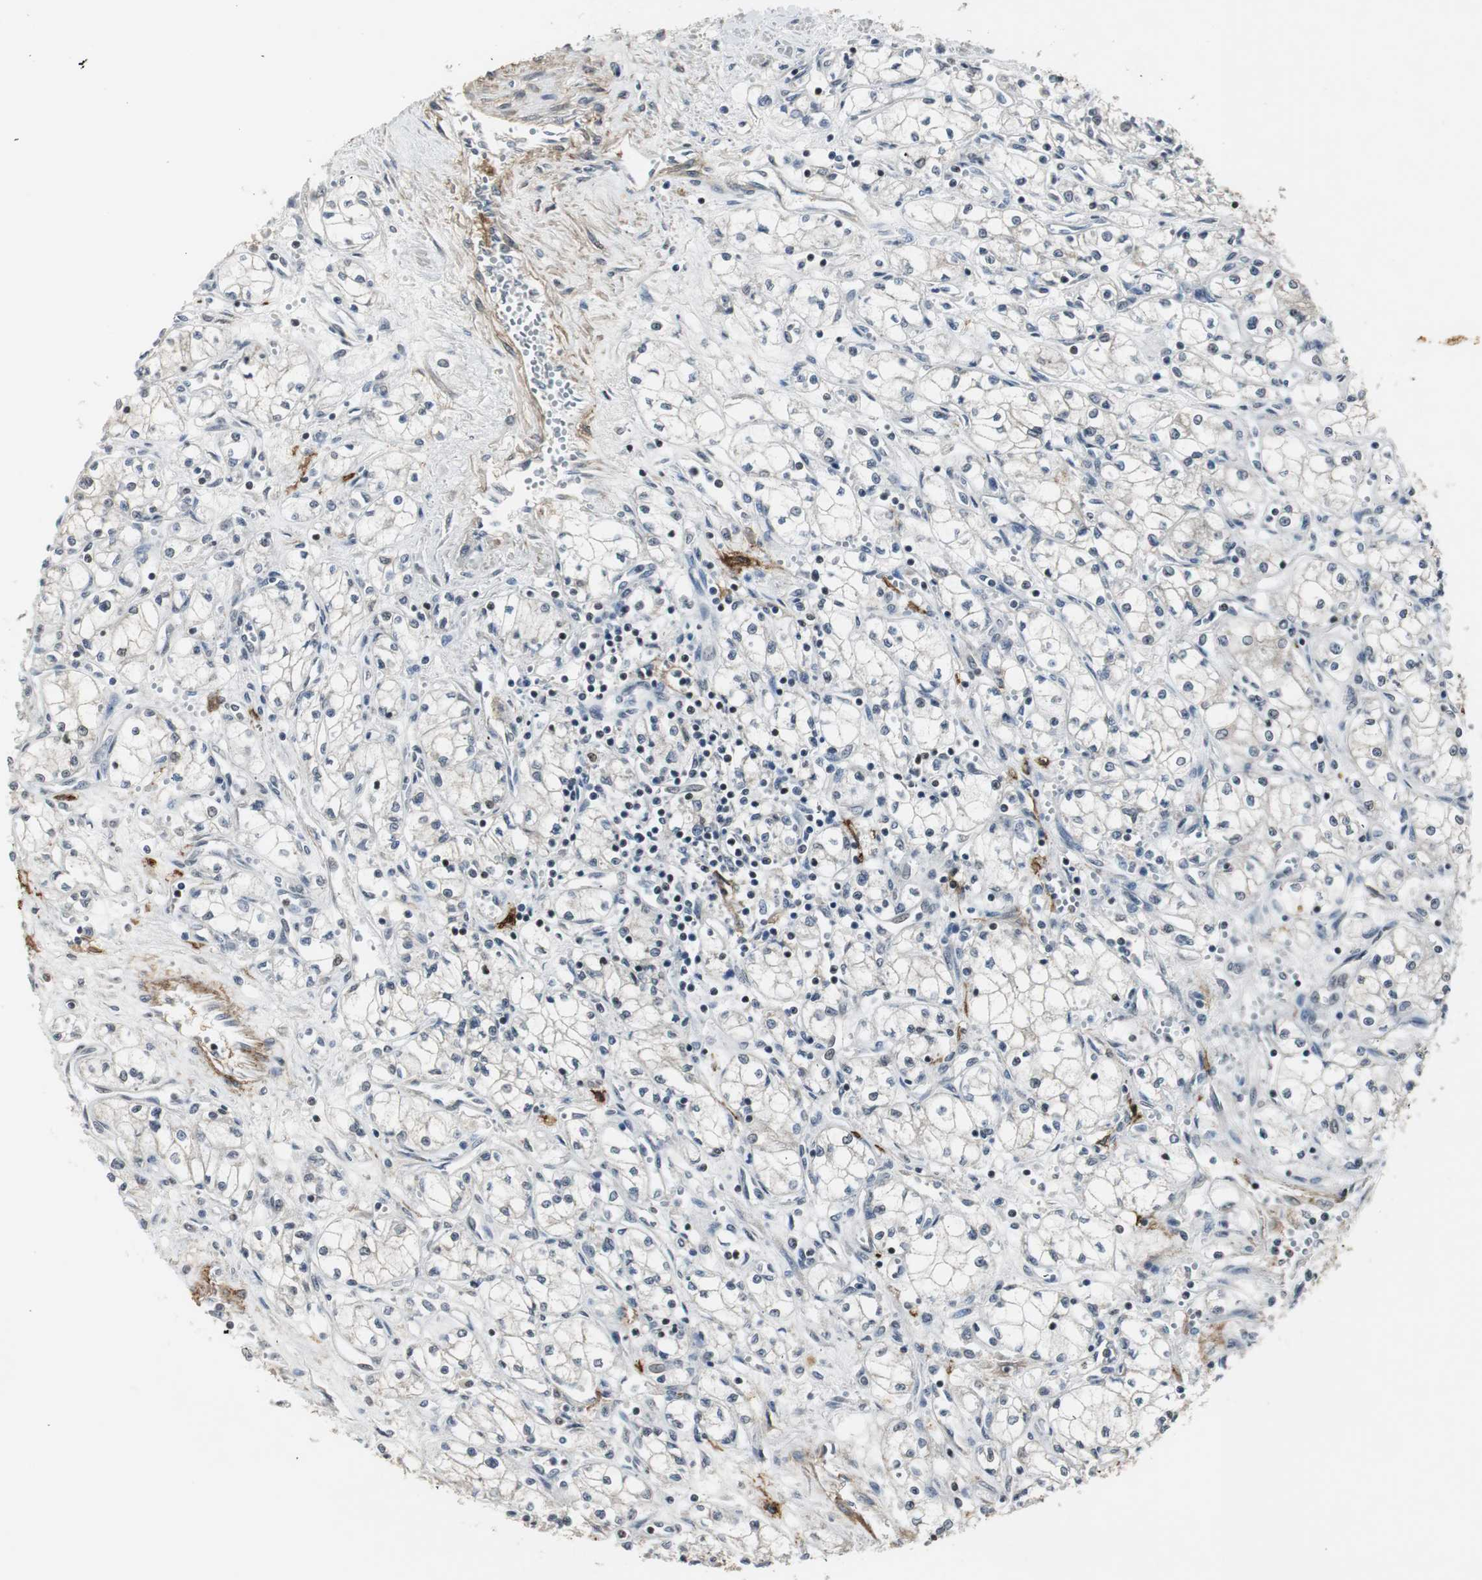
{"staining": {"intensity": "negative", "quantity": "none", "location": "none"}, "tissue": "renal cancer", "cell_type": "Tumor cells", "image_type": "cancer", "snomed": [{"axis": "morphology", "description": "Normal tissue, NOS"}, {"axis": "morphology", "description": "Adenocarcinoma, NOS"}, {"axis": "topography", "description": "Kidney"}], "caption": "The histopathology image reveals no significant expression in tumor cells of renal adenocarcinoma.", "gene": "MPG", "patient": {"sex": "male", "age": 59}}